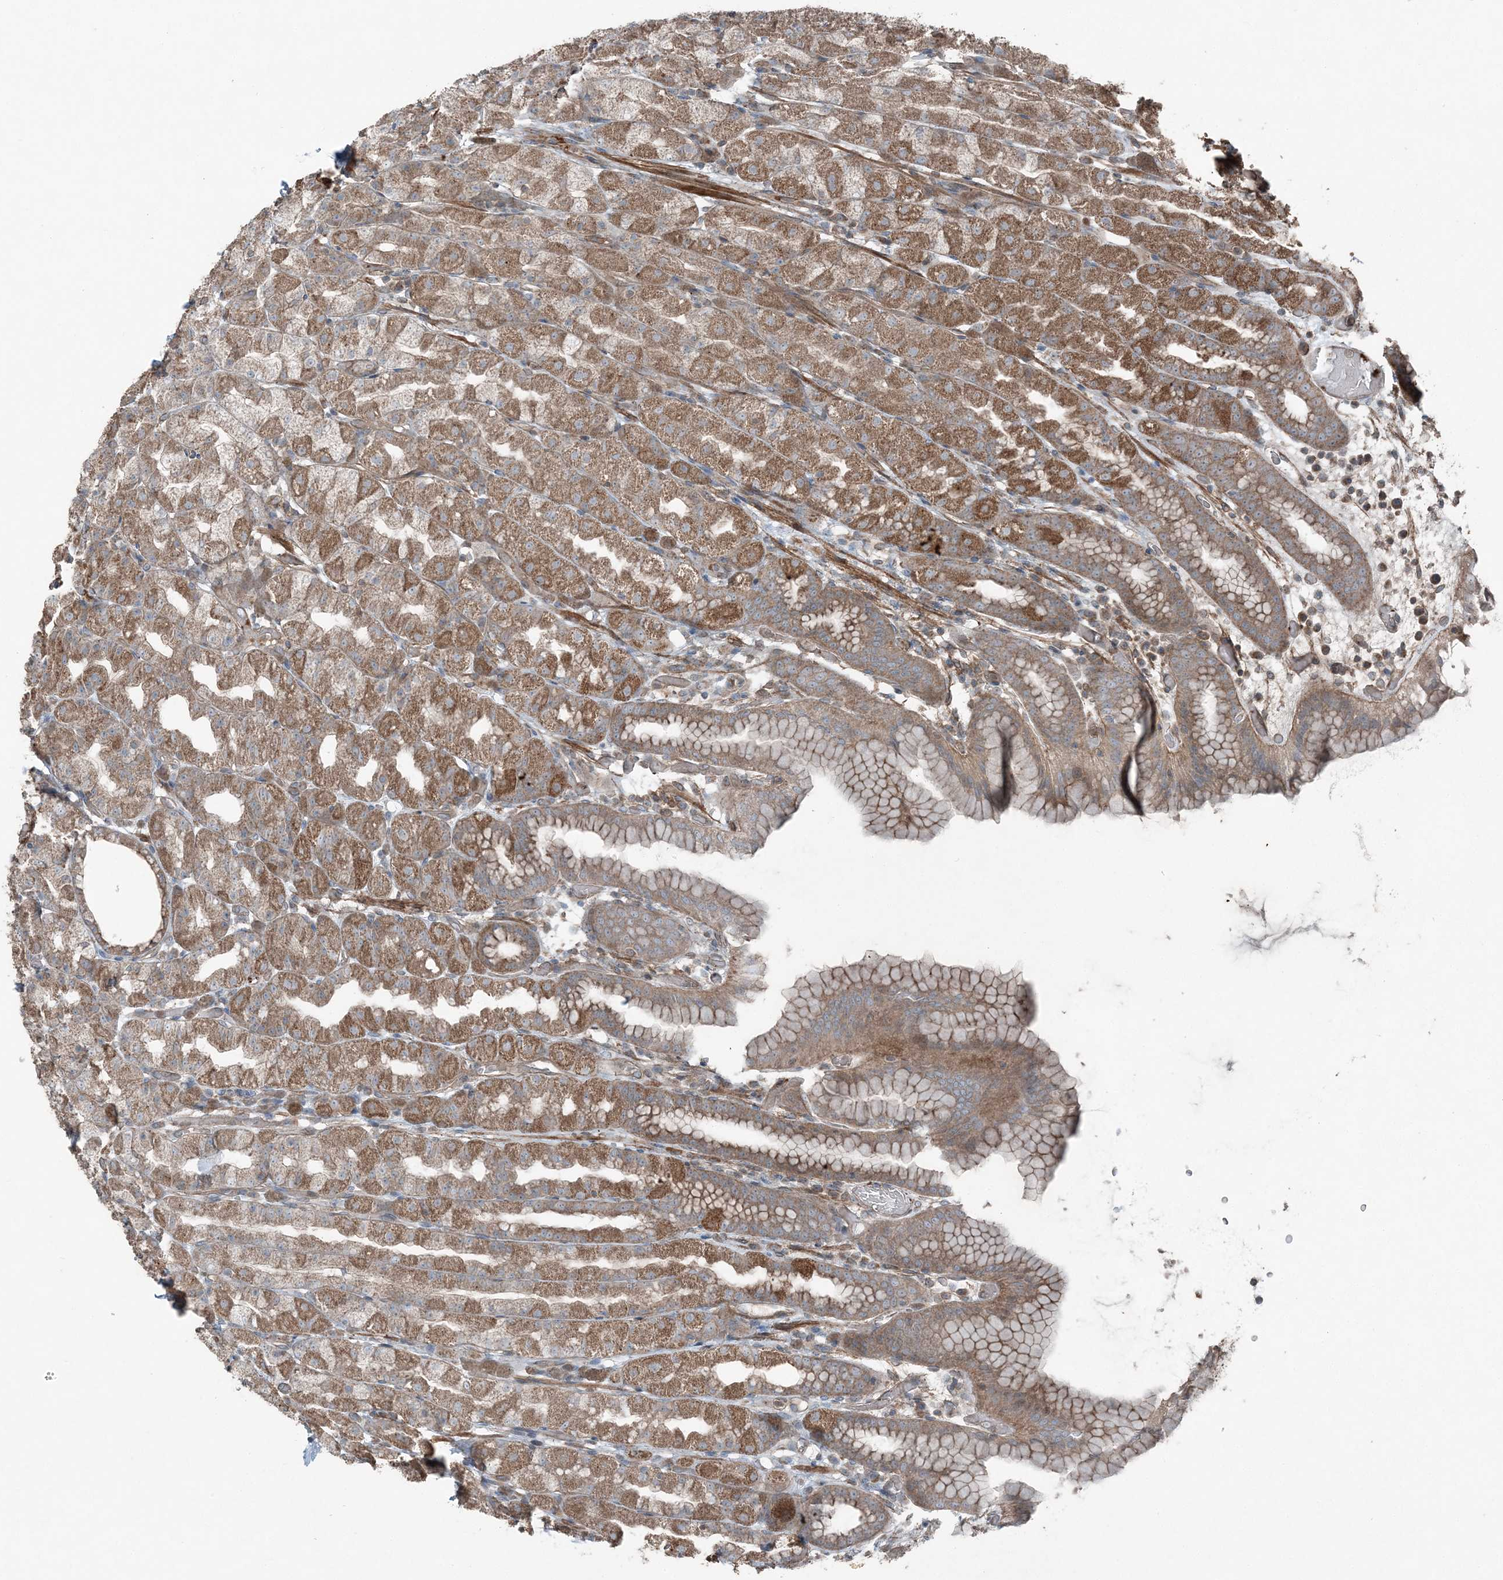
{"staining": {"intensity": "moderate", "quantity": "25%-75%", "location": "cytoplasmic/membranous"}, "tissue": "stomach", "cell_type": "Glandular cells", "image_type": "normal", "snomed": [{"axis": "morphology", "description": "Normal tissue, NOS"}, {"axis": "topography", "description": "Stomach, upper"}], "caption": "DAB immunohistochemical staining of benign stomach exhibits moderate cytoplasmic/membranous protein expression in about 25%-75% of glandular cells. (Brightfield microscopy of DAB IHC at high magnification).", "gene": "KY", "patient": {"sex": "male", "age": 68}}